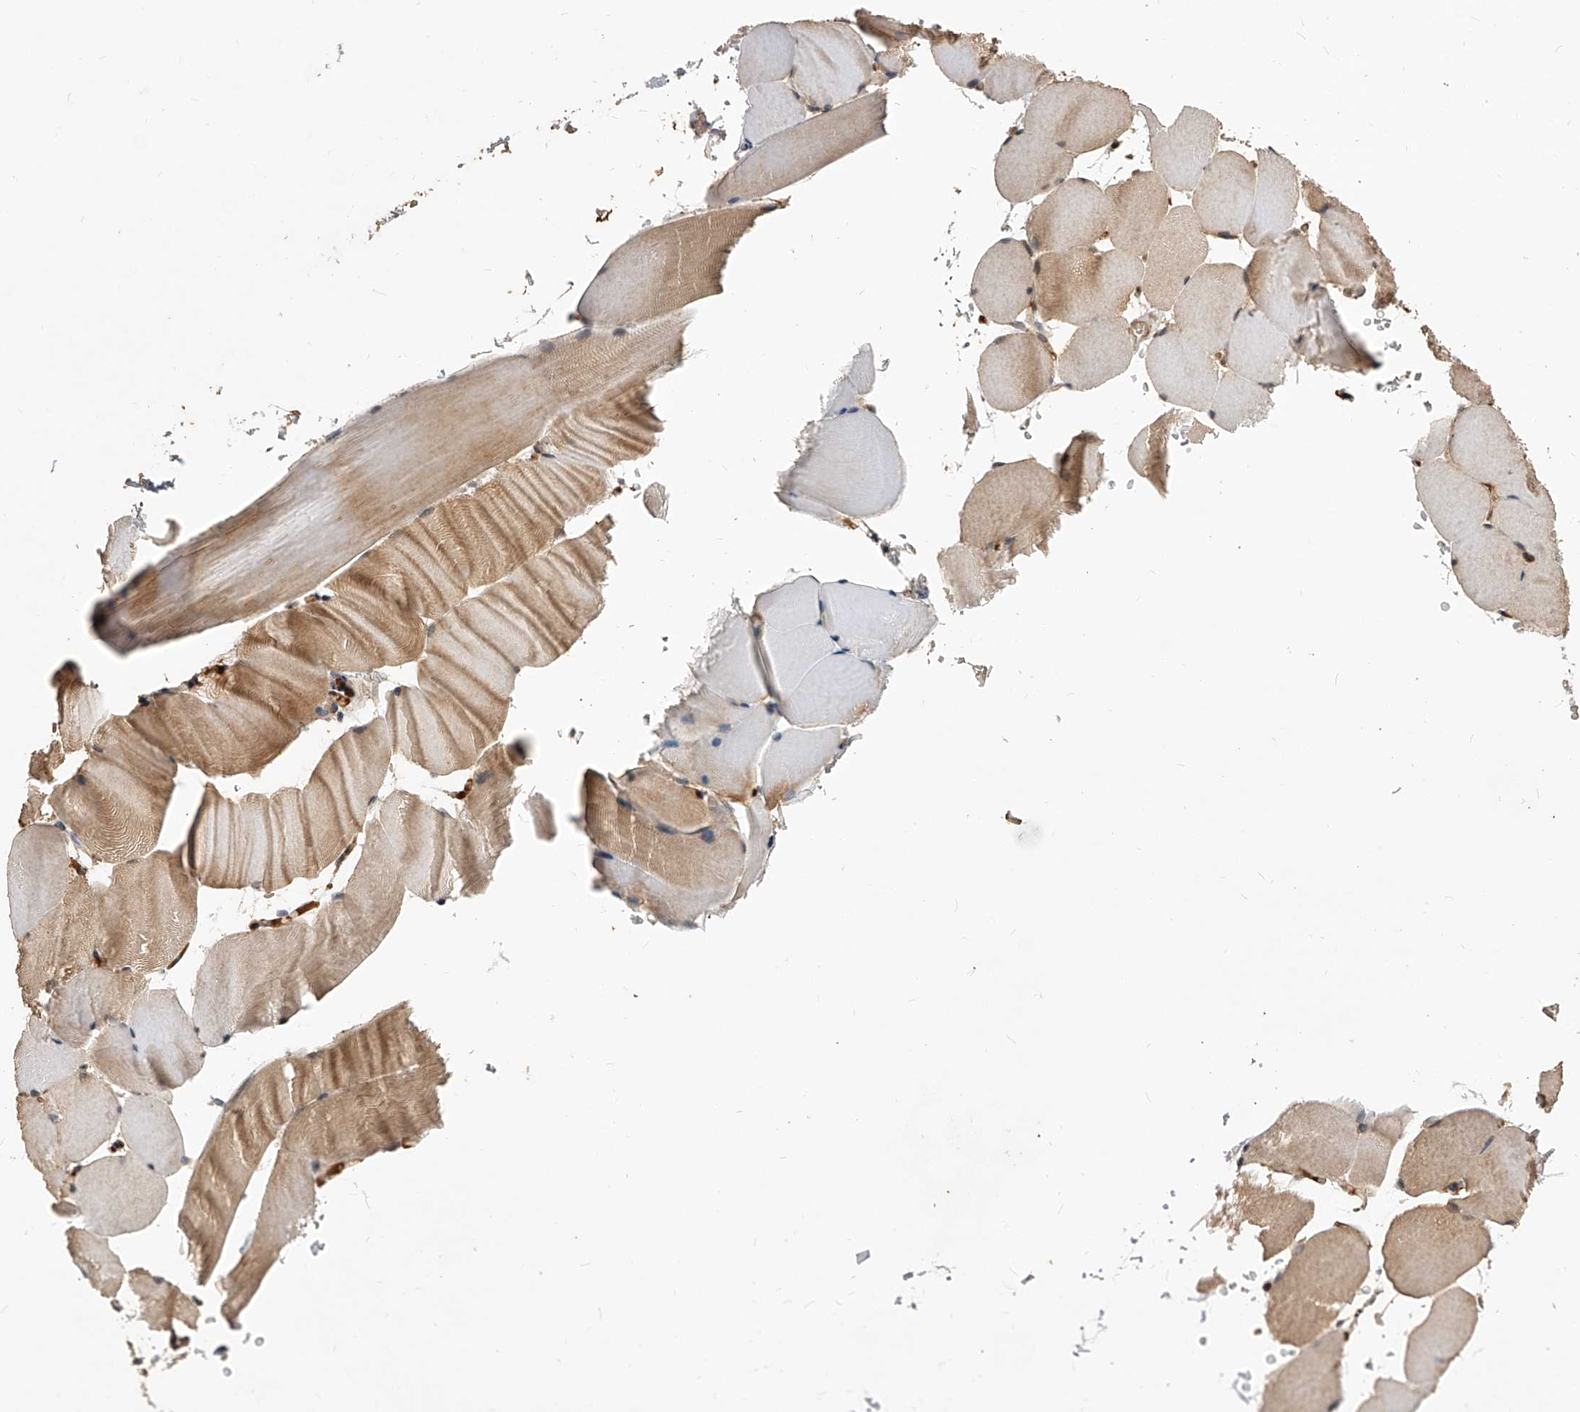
{"staining": {"intensity": "moderate", "quantity": "25%-75%", "location": "cytoplasmic/membranous"}, "tissue": "skeletal muscle", "cell_type": "Myocytes", "image_type": "normal", "snomed": [{"axis": "morphology", "description": "Normal tissue, NOS"}, {"axis": "topography", "description": "Skeletal muscle"}, {"axis": "topography", "description": "Parathyroid gland"}], "caption": "Skeletal muscle stained for a protein (brown) exhibits moderate cytoplasmic/membranous positive positivity in about 25%-75% of myocytes.", "gene": "CFAP410", "patient": {"sex": "female", "age": 37}}